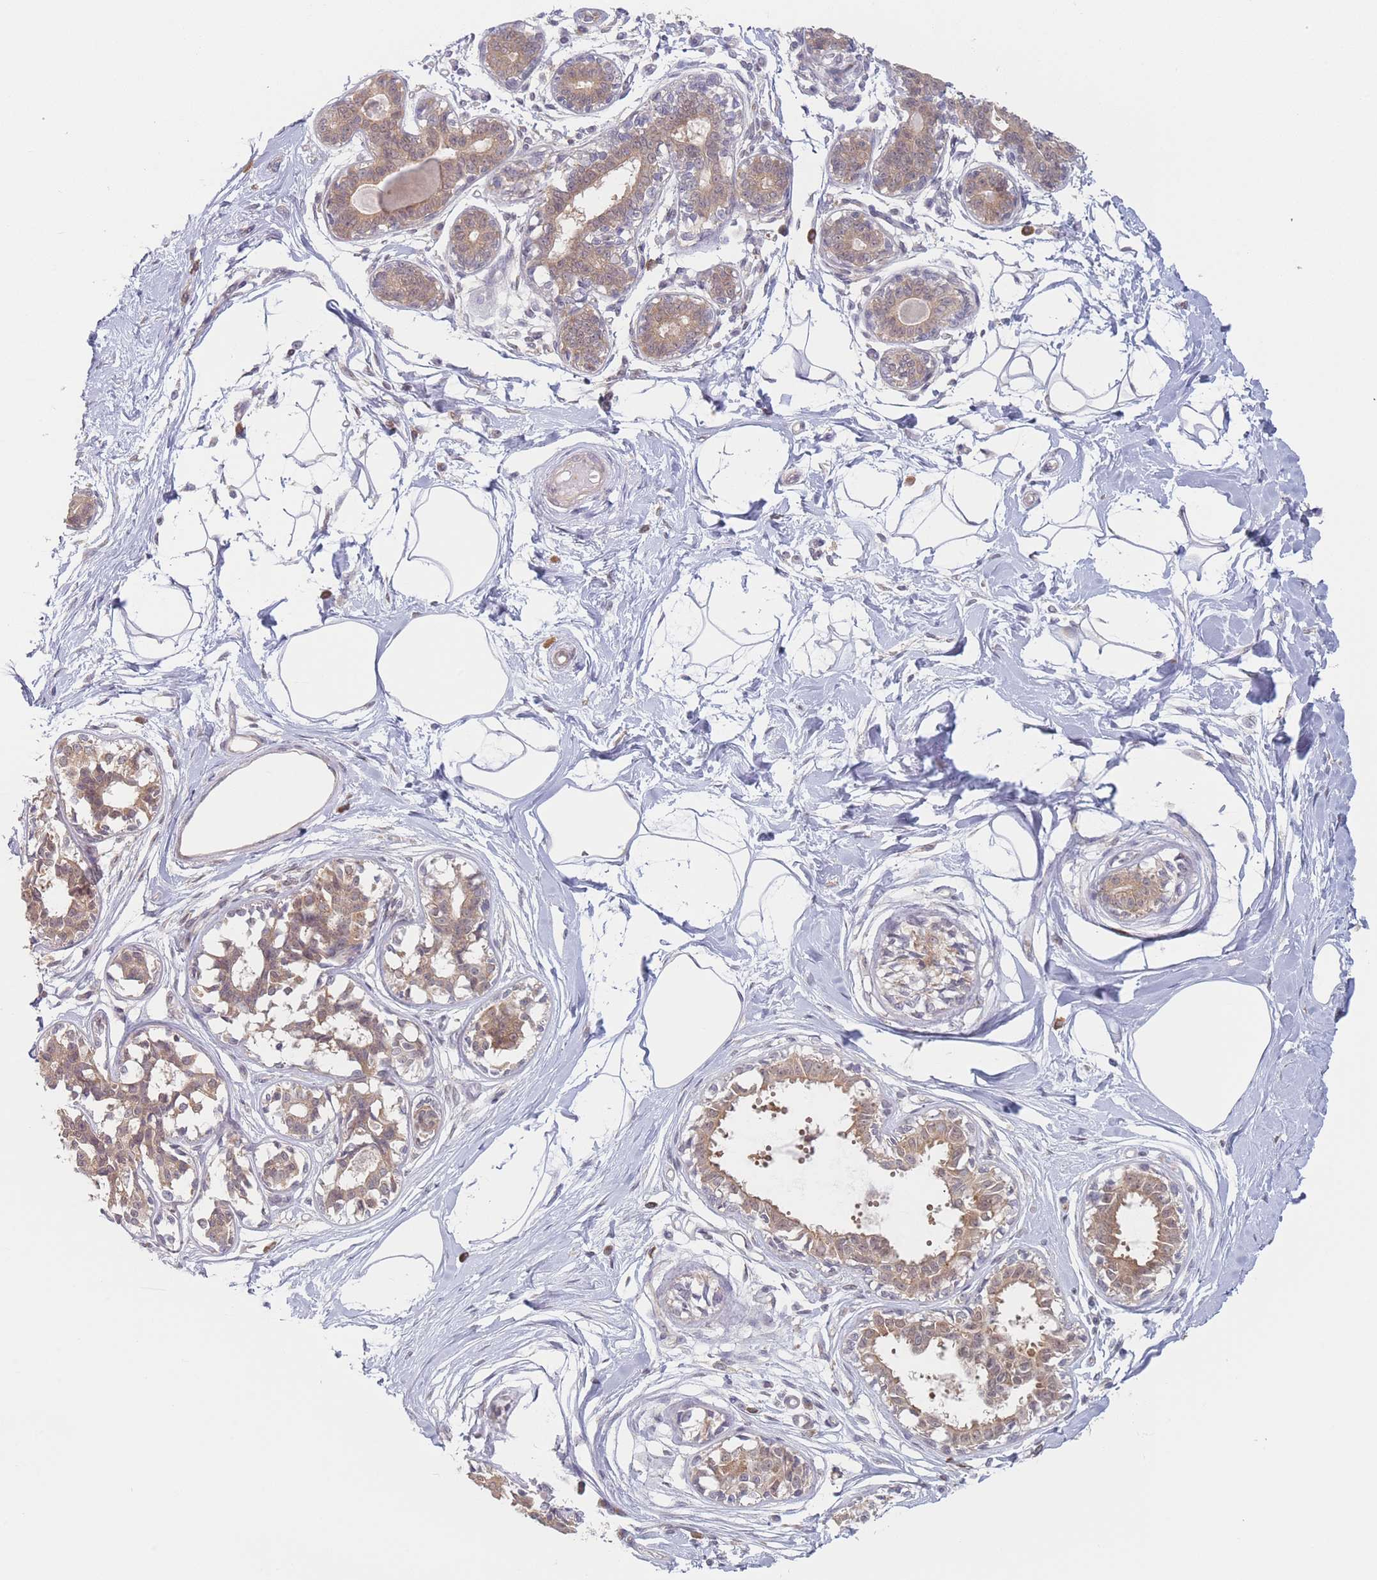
{"staining": {"intensity": "negative", "quantity": "none", "location": "none"}, "tissue": "breast", "cell_type": "Adipocytes", "image_type": "normal", "snomed": [{"axis": "morphology", "description": "Normal tissue, NOS"}, {"axis": "topography", "description": "Breast"}], "caption": "A high-resolution micrograph shows immunohistochemistry staining of benign breast, which shows no significant positivity in adipocytes. (DAB IHC with hematoxylin counter stain).", "gene": "PPM1A", "patient": {"sex": "female", "age": 45}}